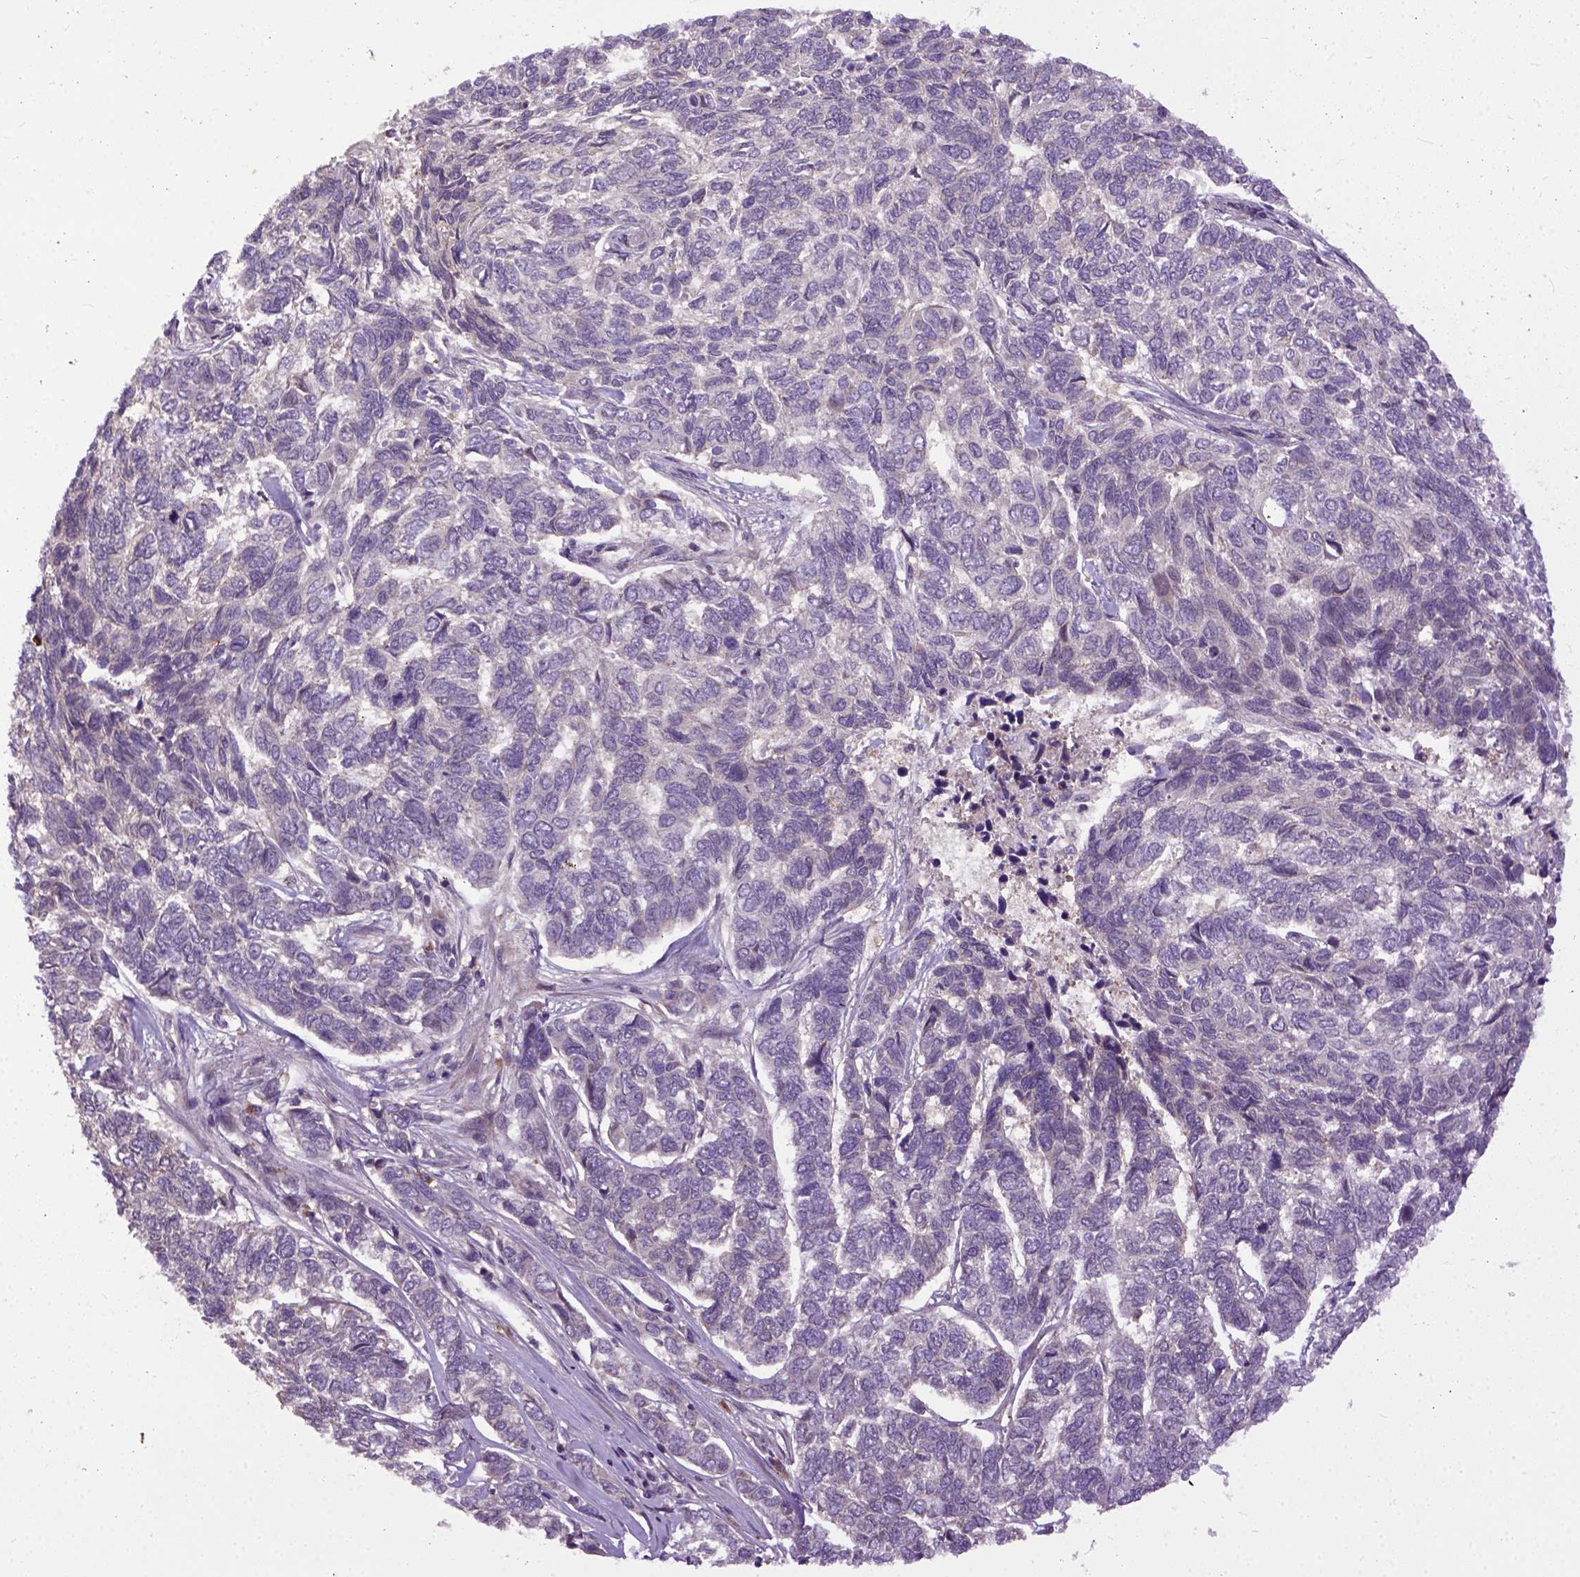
{"staining": {"intensity": "negative", "quantity": "none", "location": "none"}, "tissue": "skin cancer", "cell_type": "Tumor cells", "image_type": "cancer", "snomed": [{"axis": "morphology", "description": "Basal cell carcinoma"}, {"axis": "topography", "description": "Skin"}], "caption": "A photomicrograph of human basal cell carcinoma (skin) is negative for staining in tumor cells. (Stains: DAB (3,3'-diaminobenzidine) immunohistochemistry with hematoxylin counter stain, Microscopy: brightfield microscopy at high magnification).", "gene": "CPNE1", "patient": {"sex": "female", "age": 65}}